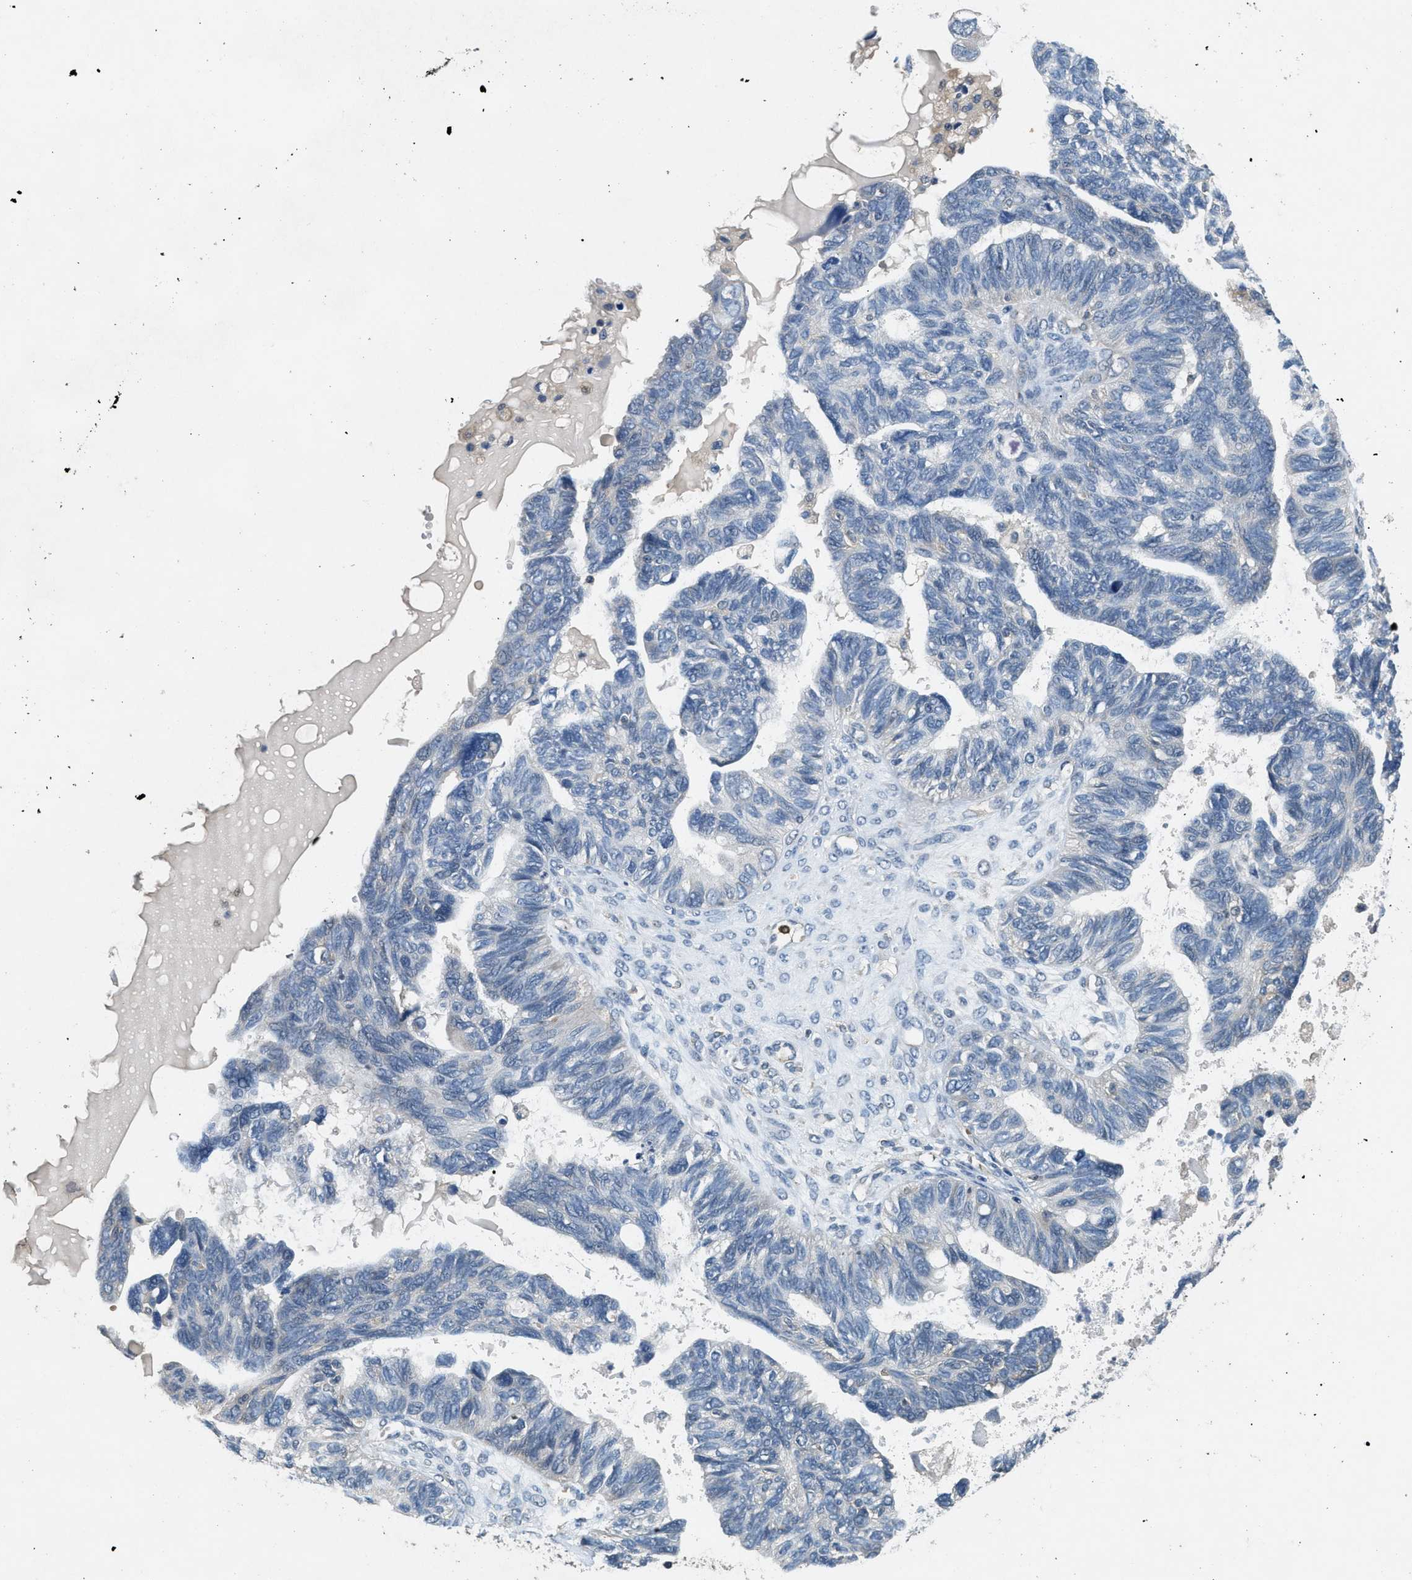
{"staining": {"intensity": "negative", "quantity": "none", "location": "none"}, "tissue": "ovarian cancer", "cell_type": "Tumor cells", "image_type": "cancer", "snomed": [{"axis": "morphology", "description": "Cystadenocarcinoma, serous, NOS"}, {"axis": "topography", "description": "Ovary"}], "caption": "Human ovarian serous cystadenocarcinoma stained for a protein using immunohistochemistry demonstrates no staining in tumor cells.", "gene": "DGKE", "patient": {"sex": "female", "age": 79}}